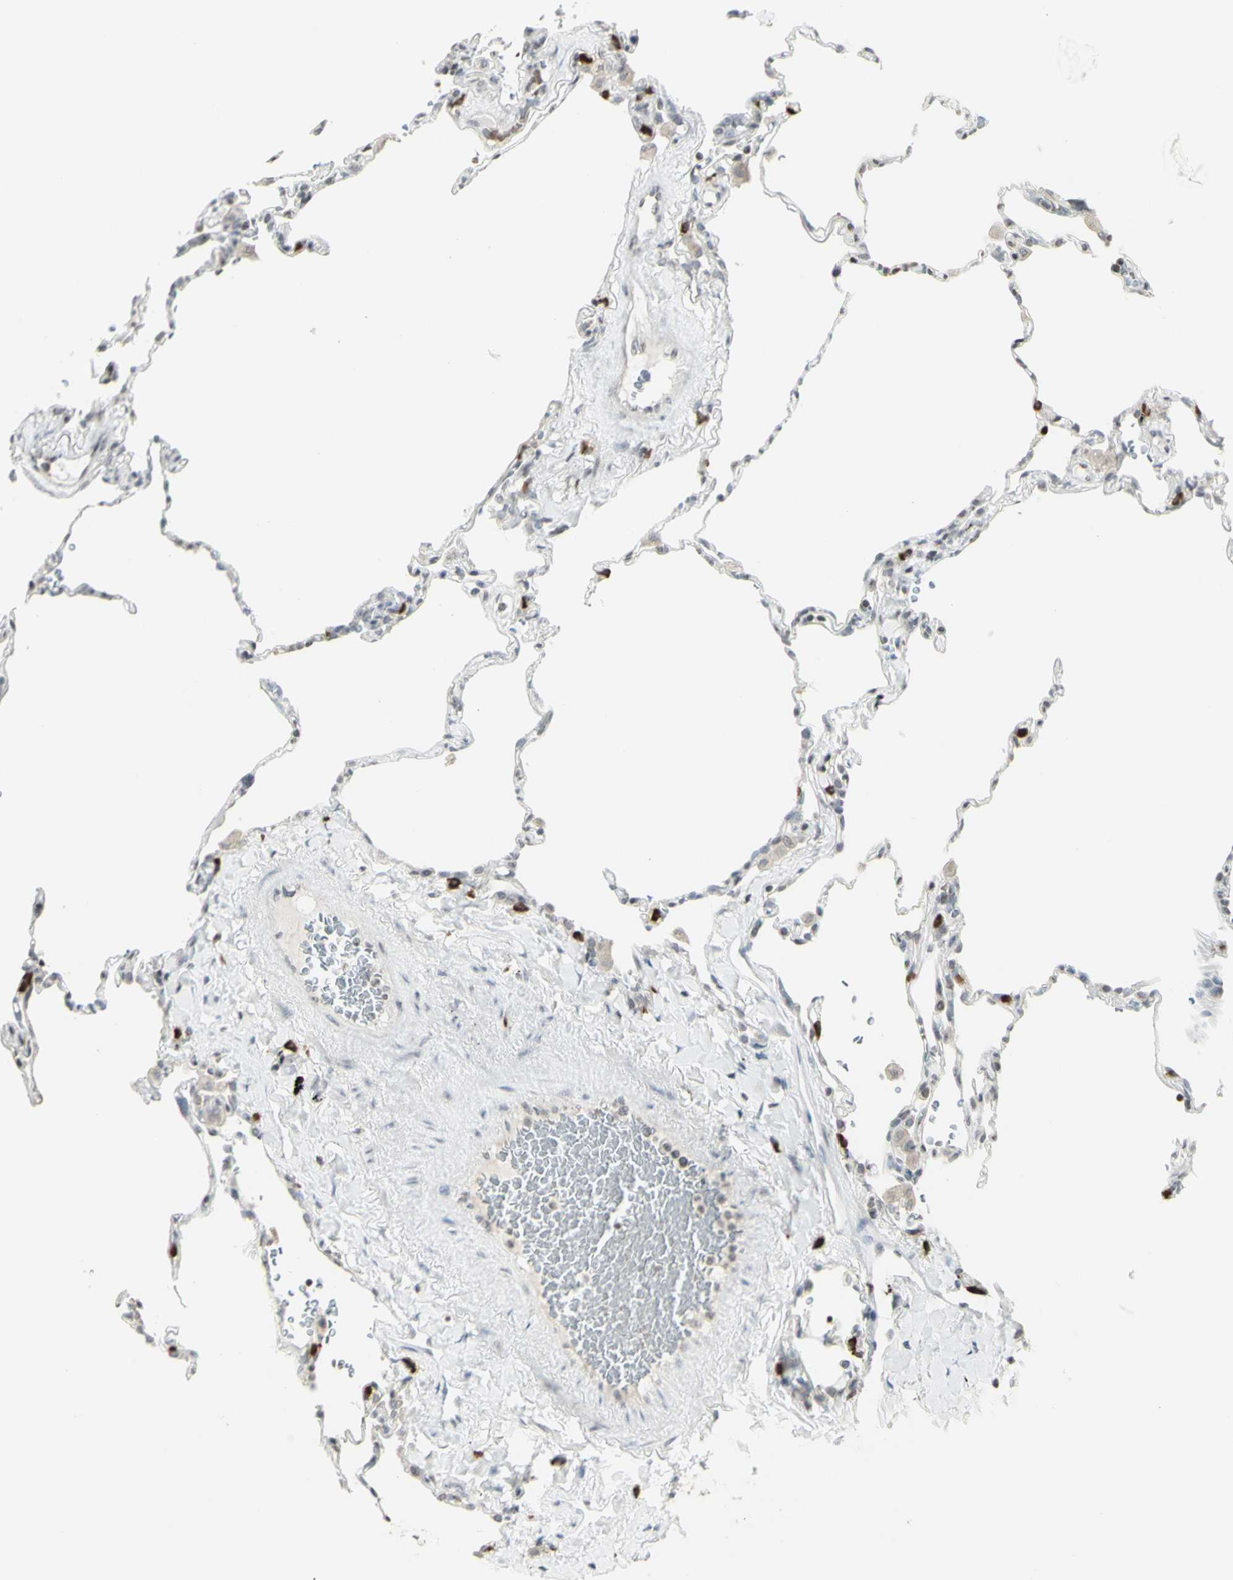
{"staining": {"intensity": "weak", "quantity": "25%-75%", "location": "nuclear"}, "tissue": "lung", "cell_type": "Alveolar cells", "image_type": "normal", "snomed": [{"axis": "morphology", "description": "Normal tissue, NOS"}, {"axis": "topography", "description": "Lung"}], "caption": "Alveolar cells display low levels of weak nuclear staining in approximately 25%-75% of cells in unremarkable lung.", "gene": "MUC5AC", "patient": {"sex": "male", "age": 59}}